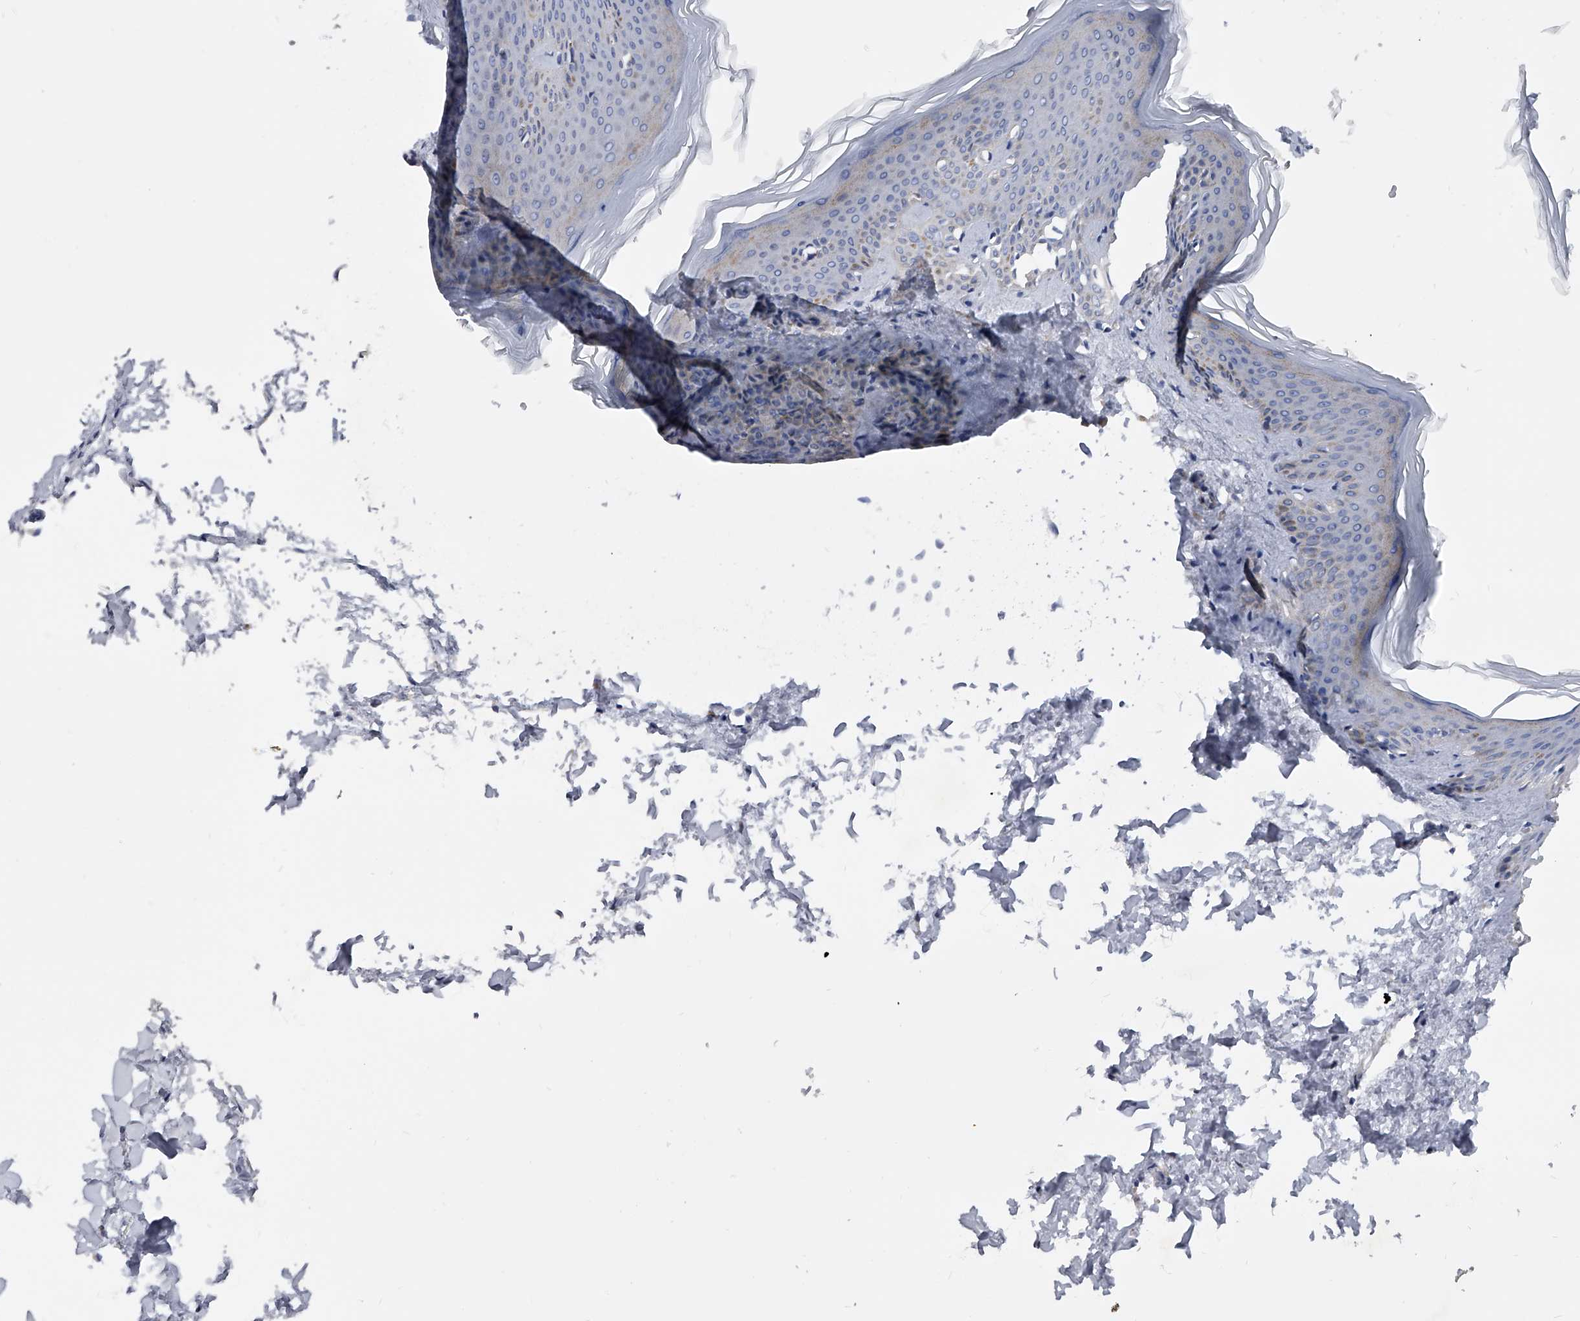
{"staining": {"intensity": "negative", "quantity": "none", "location": "none"}, "tissue": "skin", "cell_type": "Fibroblasts", "image_type": "normal", "snomed": [{"axis": "morphology", "description": "Normal tissue, NOS"}, {"axis": "topography", "description": "Skin"}], "caption": "Unremarkable skin was stained to show a protein in brown. There is no significant positivity in fibroblasts. Brightfield microscopy of immunohistochemistry stained with DAB (3,3'-diaminobenzidine) (brown) and hematoxylin (blue), captured at high magnification.", "gene": "SPP1", "patient": {"sex": "female", "age": 27}}